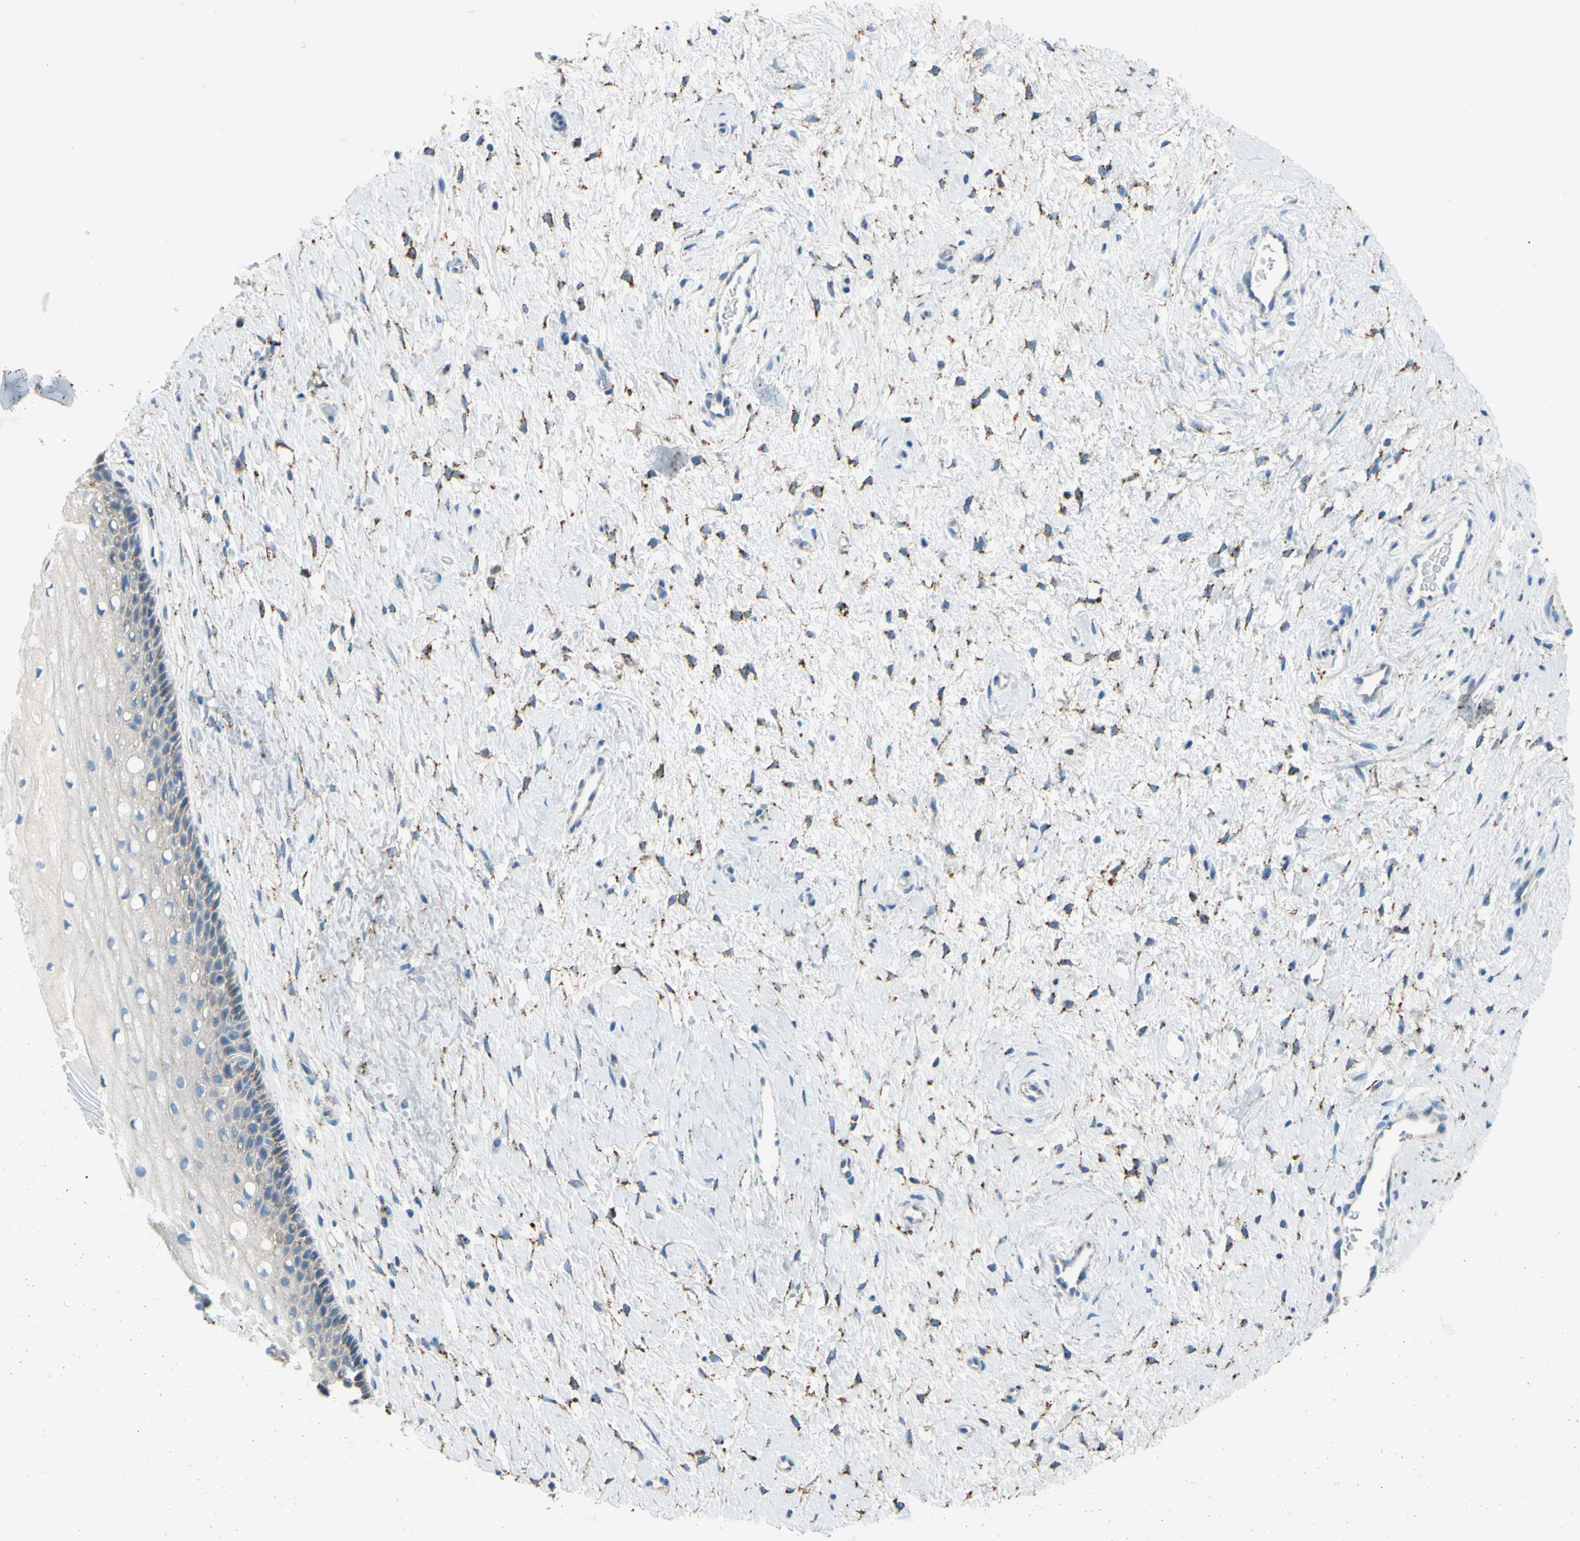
{"staining": {"intensity": "weak", "quantity": ">75%", "location": "cytoplasmic/membranous"}, "tissue": "cervix", "cell_type": "Glandular cells", "image_type": "normal", "snomed": [{"axis": "morphology", "description": "Normal tissue, NOS"}, {"axis": "topography", "description": "Cervix"}], "caption": "This histopathology image exhibits IHC staining of unremarkable human cervix, with low weak cytoplasmic/membranous staining in about >75% of glandular cells.", "gene": "CTSD", "patient": {"sex": "female", "age": 39}}